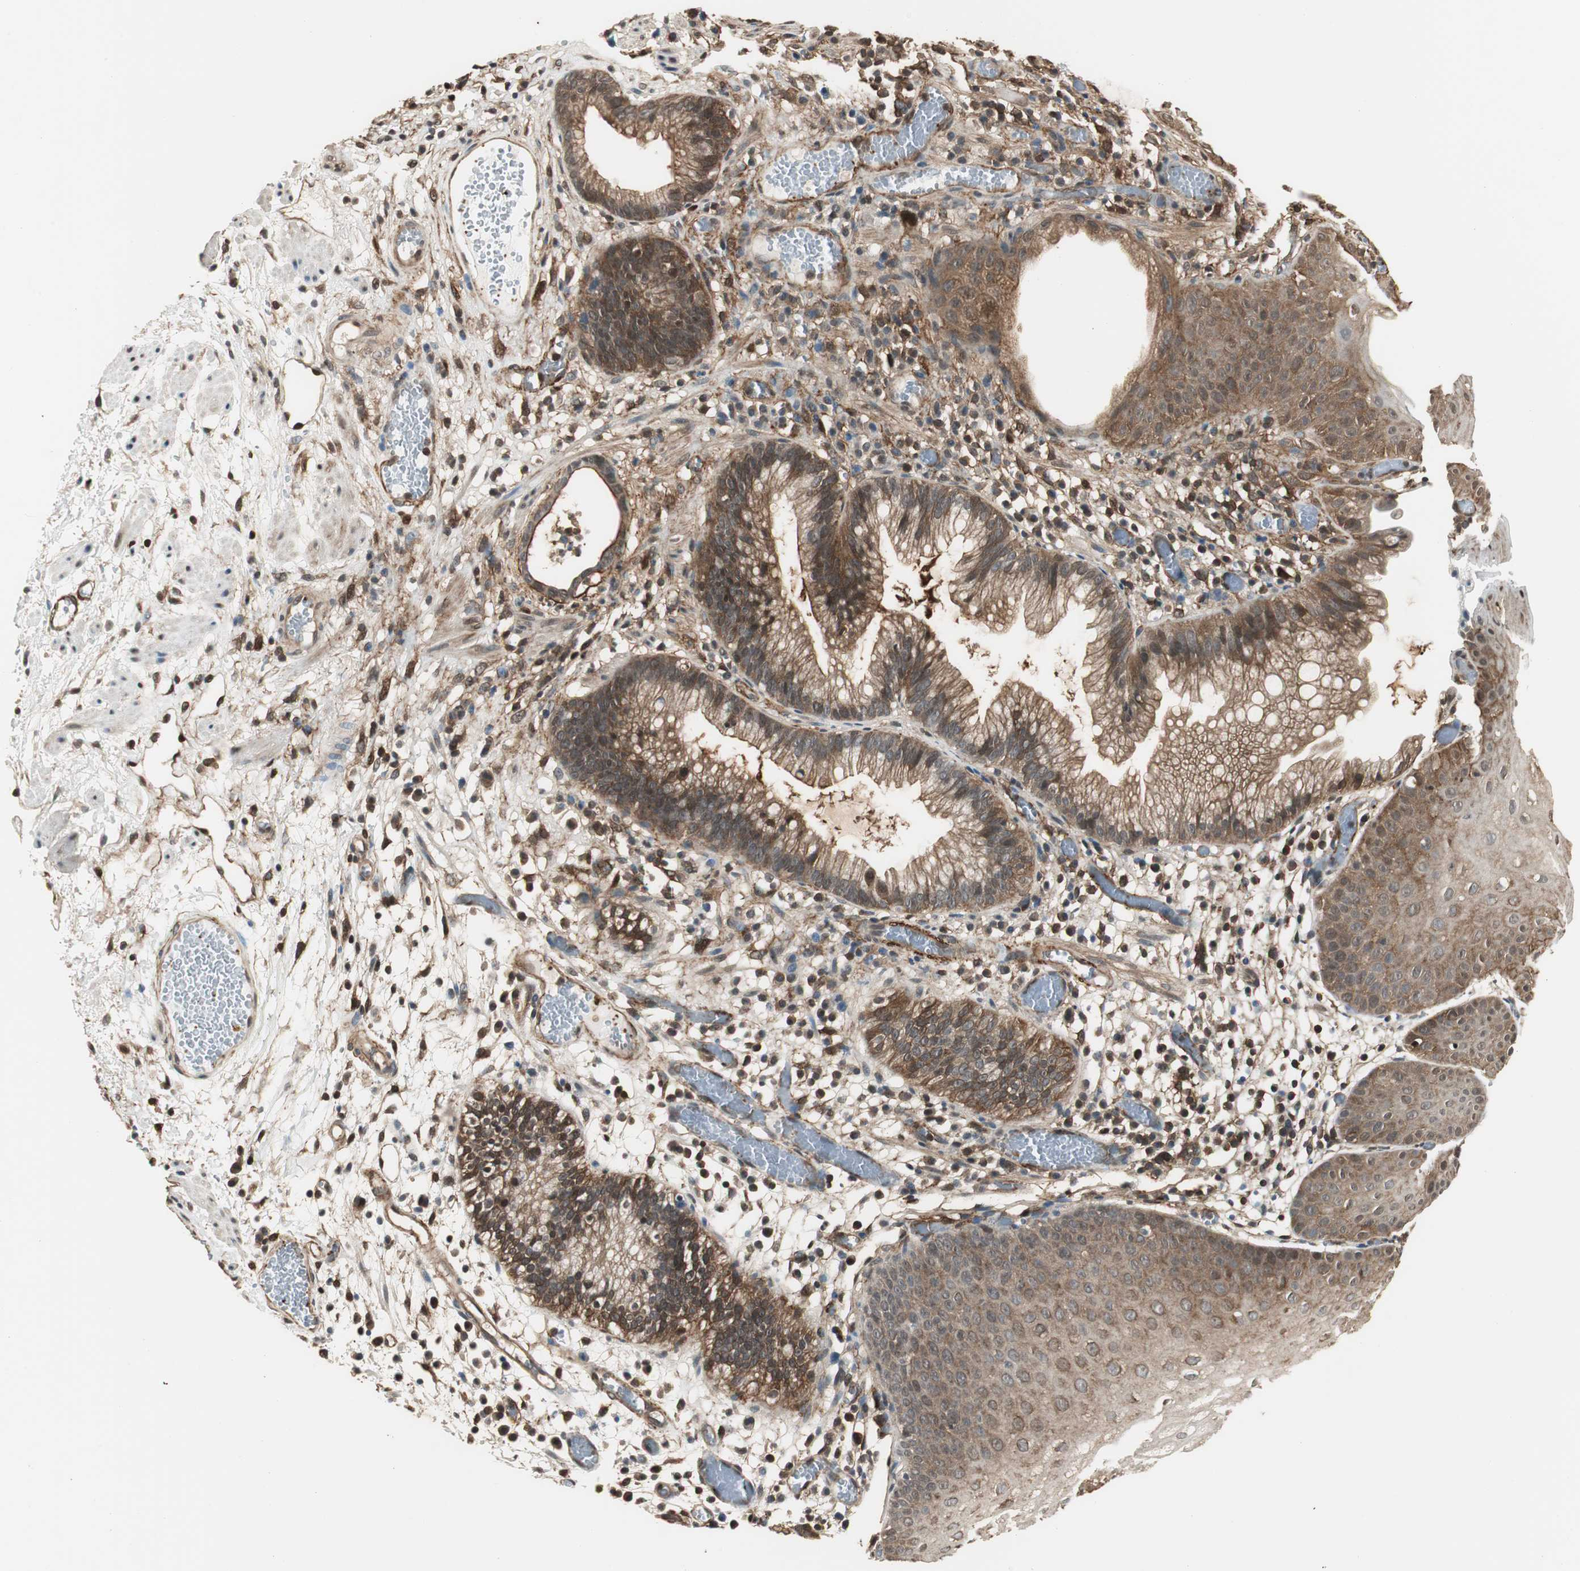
{"staining": {"intensity": "moderate", "quantity": ">75%", "location": "cytoplasmic/membranous"}, "tissue": "skin", "cell_type": "Epidermal cells", "image_type": "normal", "snomed": [{"axis": "morphology", "description": "Normal tissue, NOS"}, {"axis": "morphology", "description": "Hemorrhoids"}, {"axis": "morphology", "description": "Inflammation, NOS"}, {"axis": "topography", "description": "Anal"}], "caption": "Approximately >75% of epidermal cells in benign human skin display moderate cytoplasmic/membranous protein staining as visualized by brown immunohistochemical staining.", "gene": "PTPN11", "patient": {"sex": "male", "age": 60}}